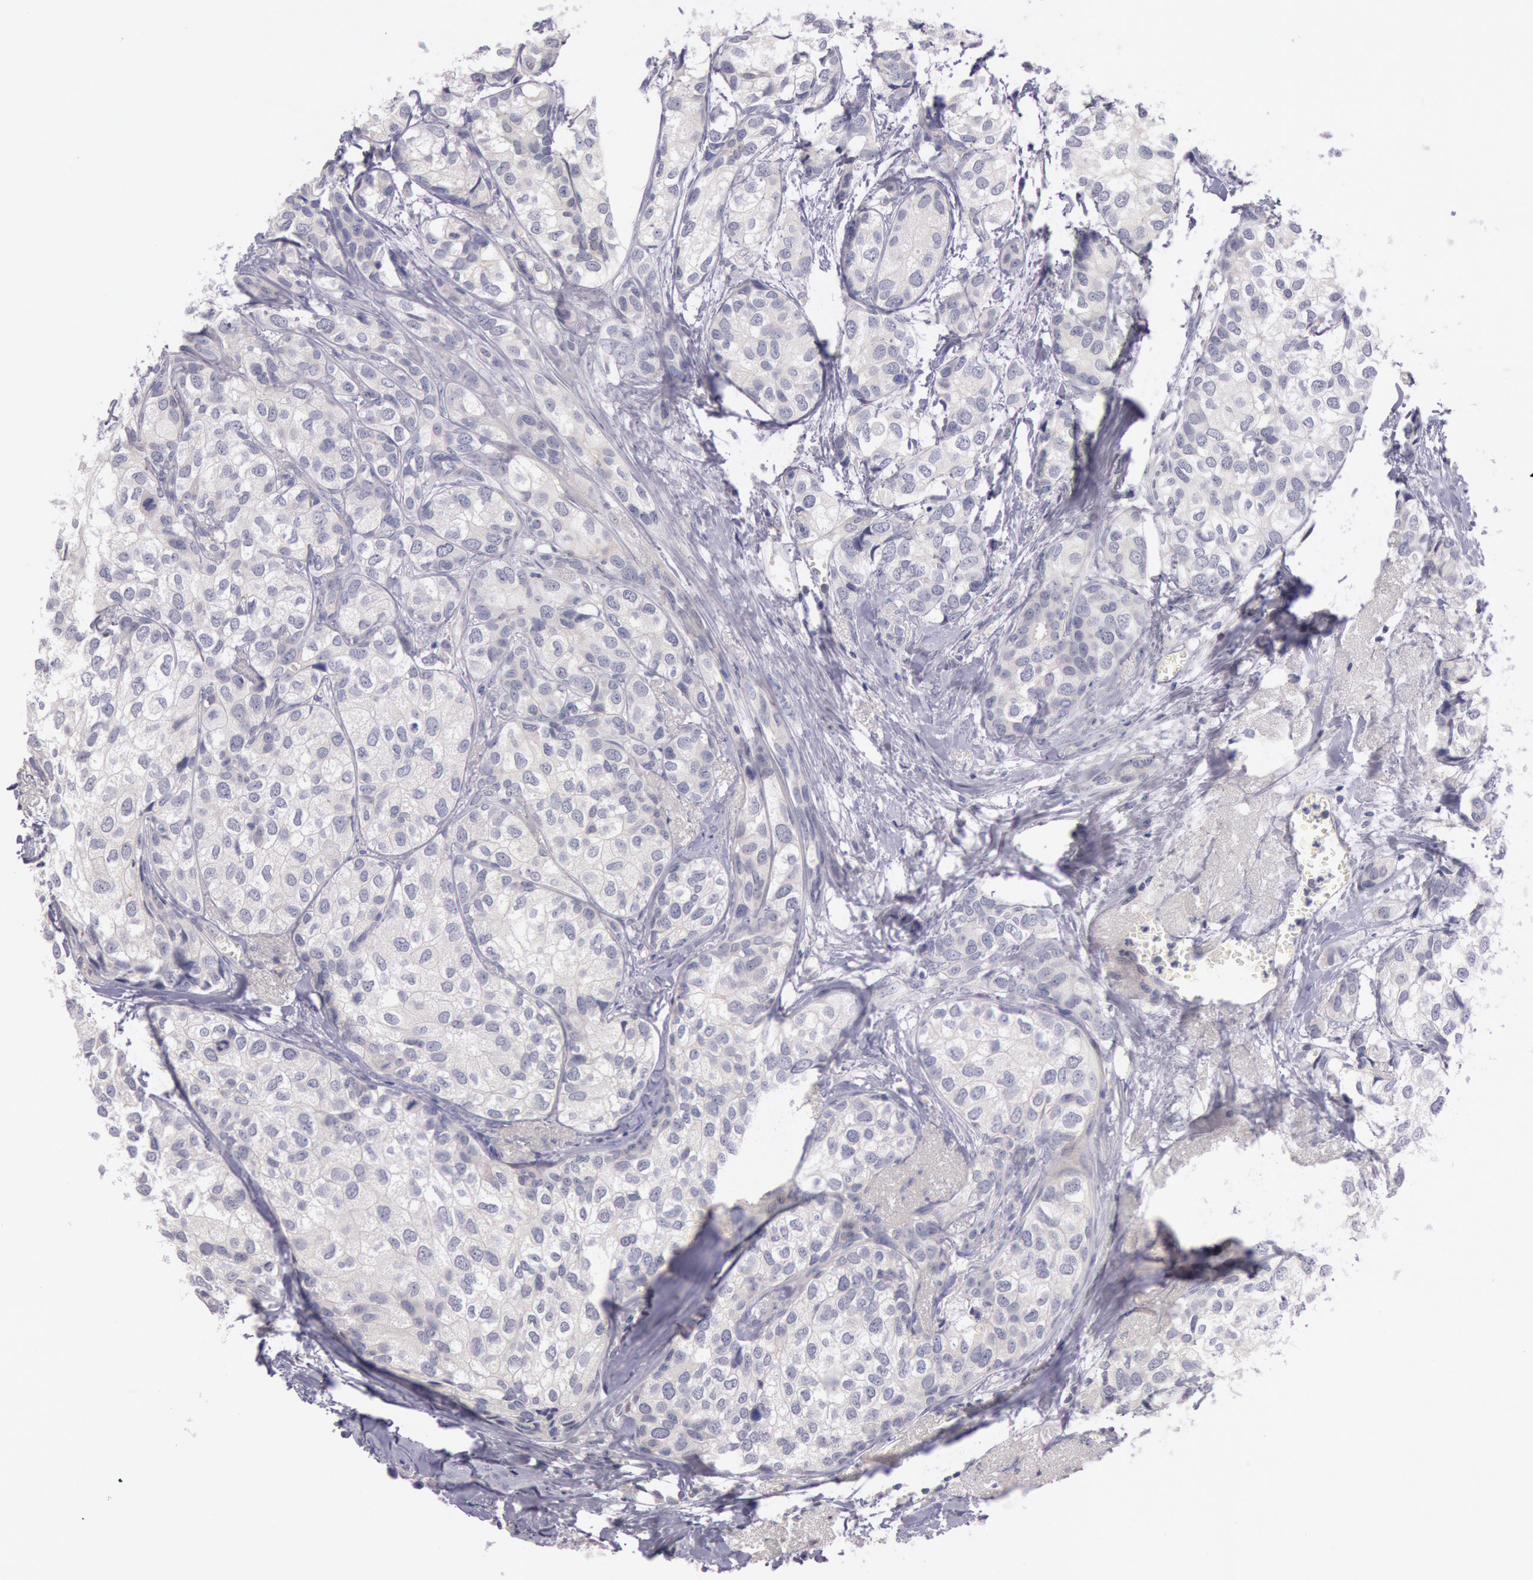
{"staining": {"intensity": "negative", "quantity": "none", "location": "none"}, "tissue": "breast cancer", "cell_type": "Tumor cells", "image_type": "cancer", "snomed": [{"axis": "morphology", "description": "Duct carcinoma"}, {"axis": "topography", "description": "Breast"}], "caption": "Breast cancer (intraductal carcinoma) was stained to show a protein in brown. There is no significant expression in tumor cells.", "gene": "TRIB2", "patient": {"sex": "female", "age": 68}}